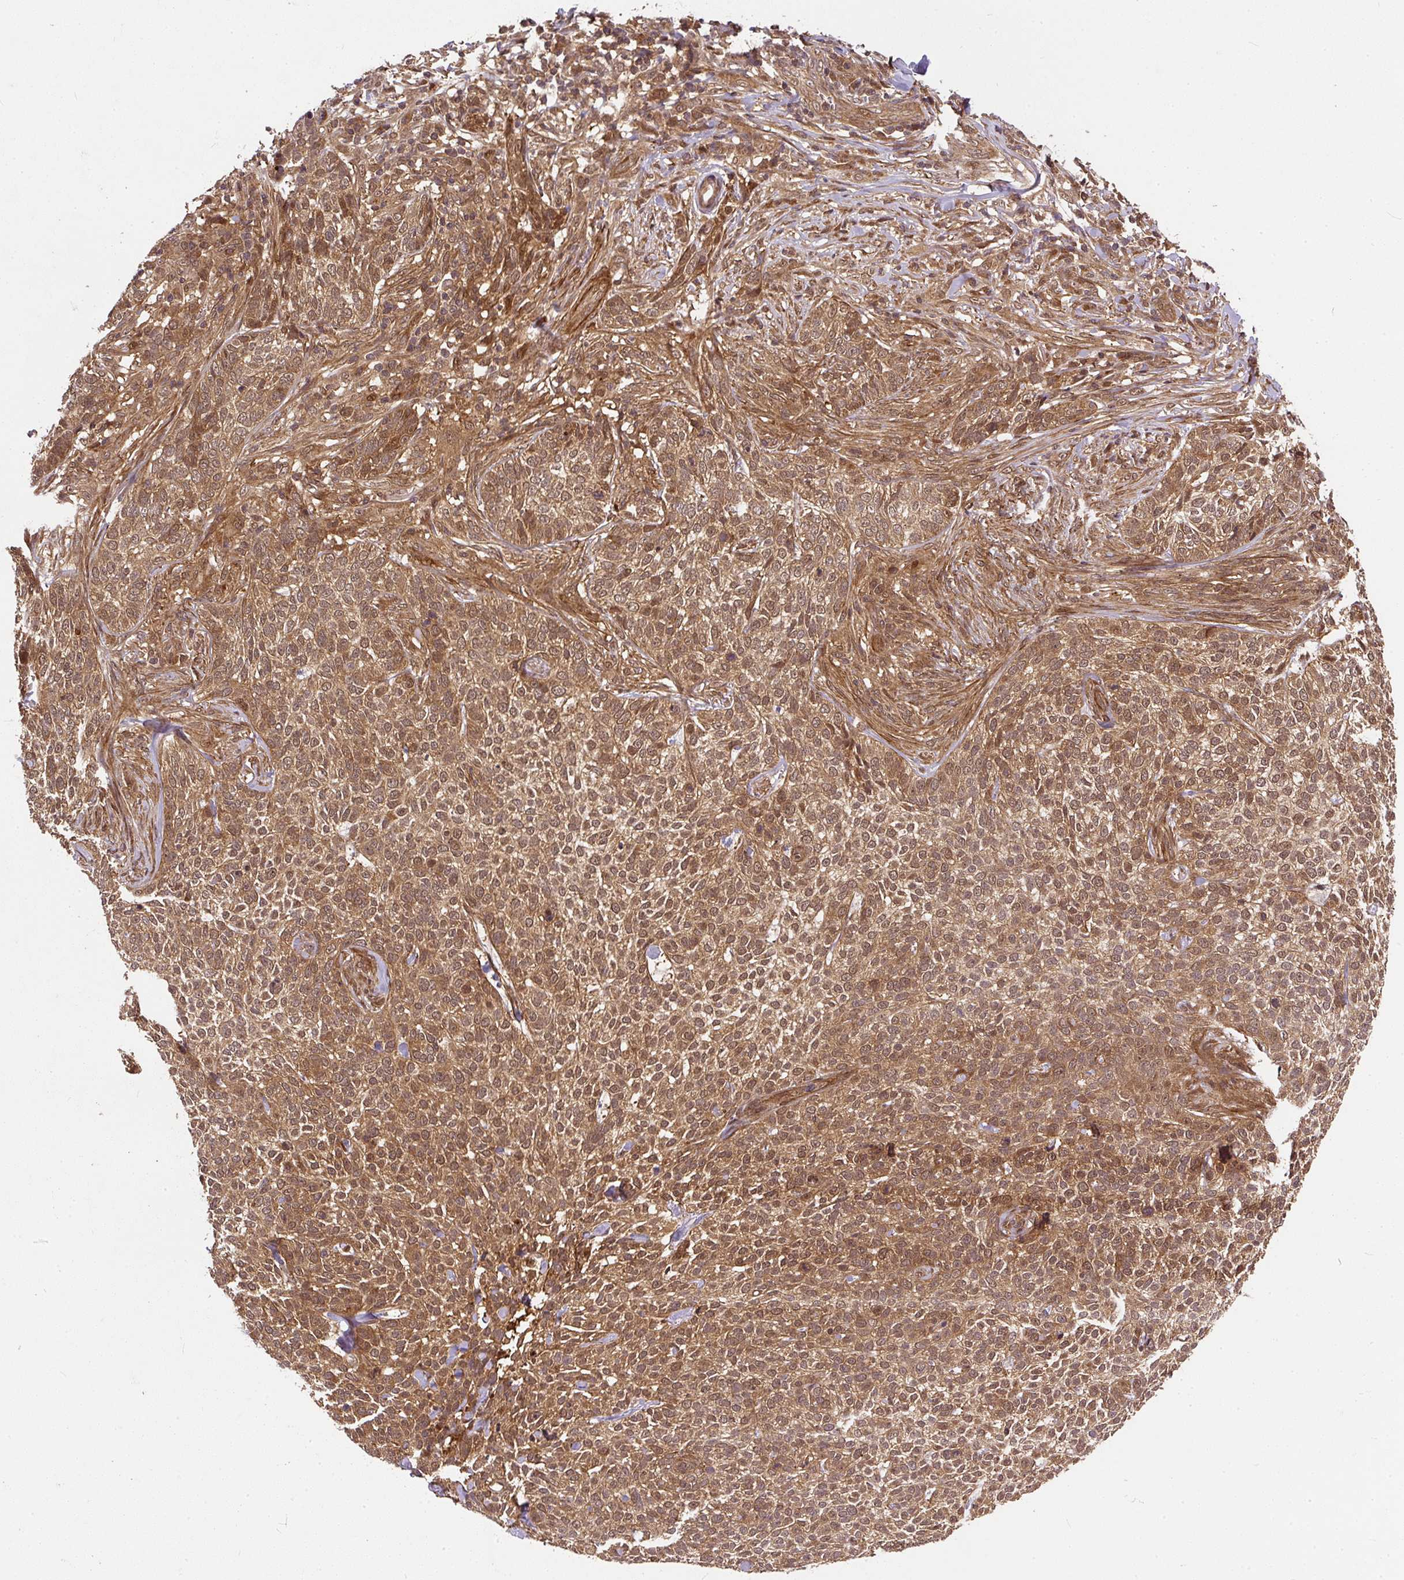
{"staining": {"intensity": "moderate", "quantity": ">75%", "location": "cytoplasmic/membranous,nuclear"}, "tissue": "skin cancer", "cell_type": "Tumor cells", "image_type": "cancer", "snomed": [{"axis": "morphology", "description": "Basal cell carcinoma"}, {"axis": "topography", "description": "Skin"}], "caption": "Immunohistochemistry (IHC) image of neoplastic tissue: skin cancer stained using IHC displays medium levels of moderate protein expression localized specifically in the cytoplasmic/membranous and nuclear of tumor cells, appearing as a cytoplasmic/membranous and nuclear brown color.", "gene": "PSMD1", "patient": {"sex": "female", "age": 64}}